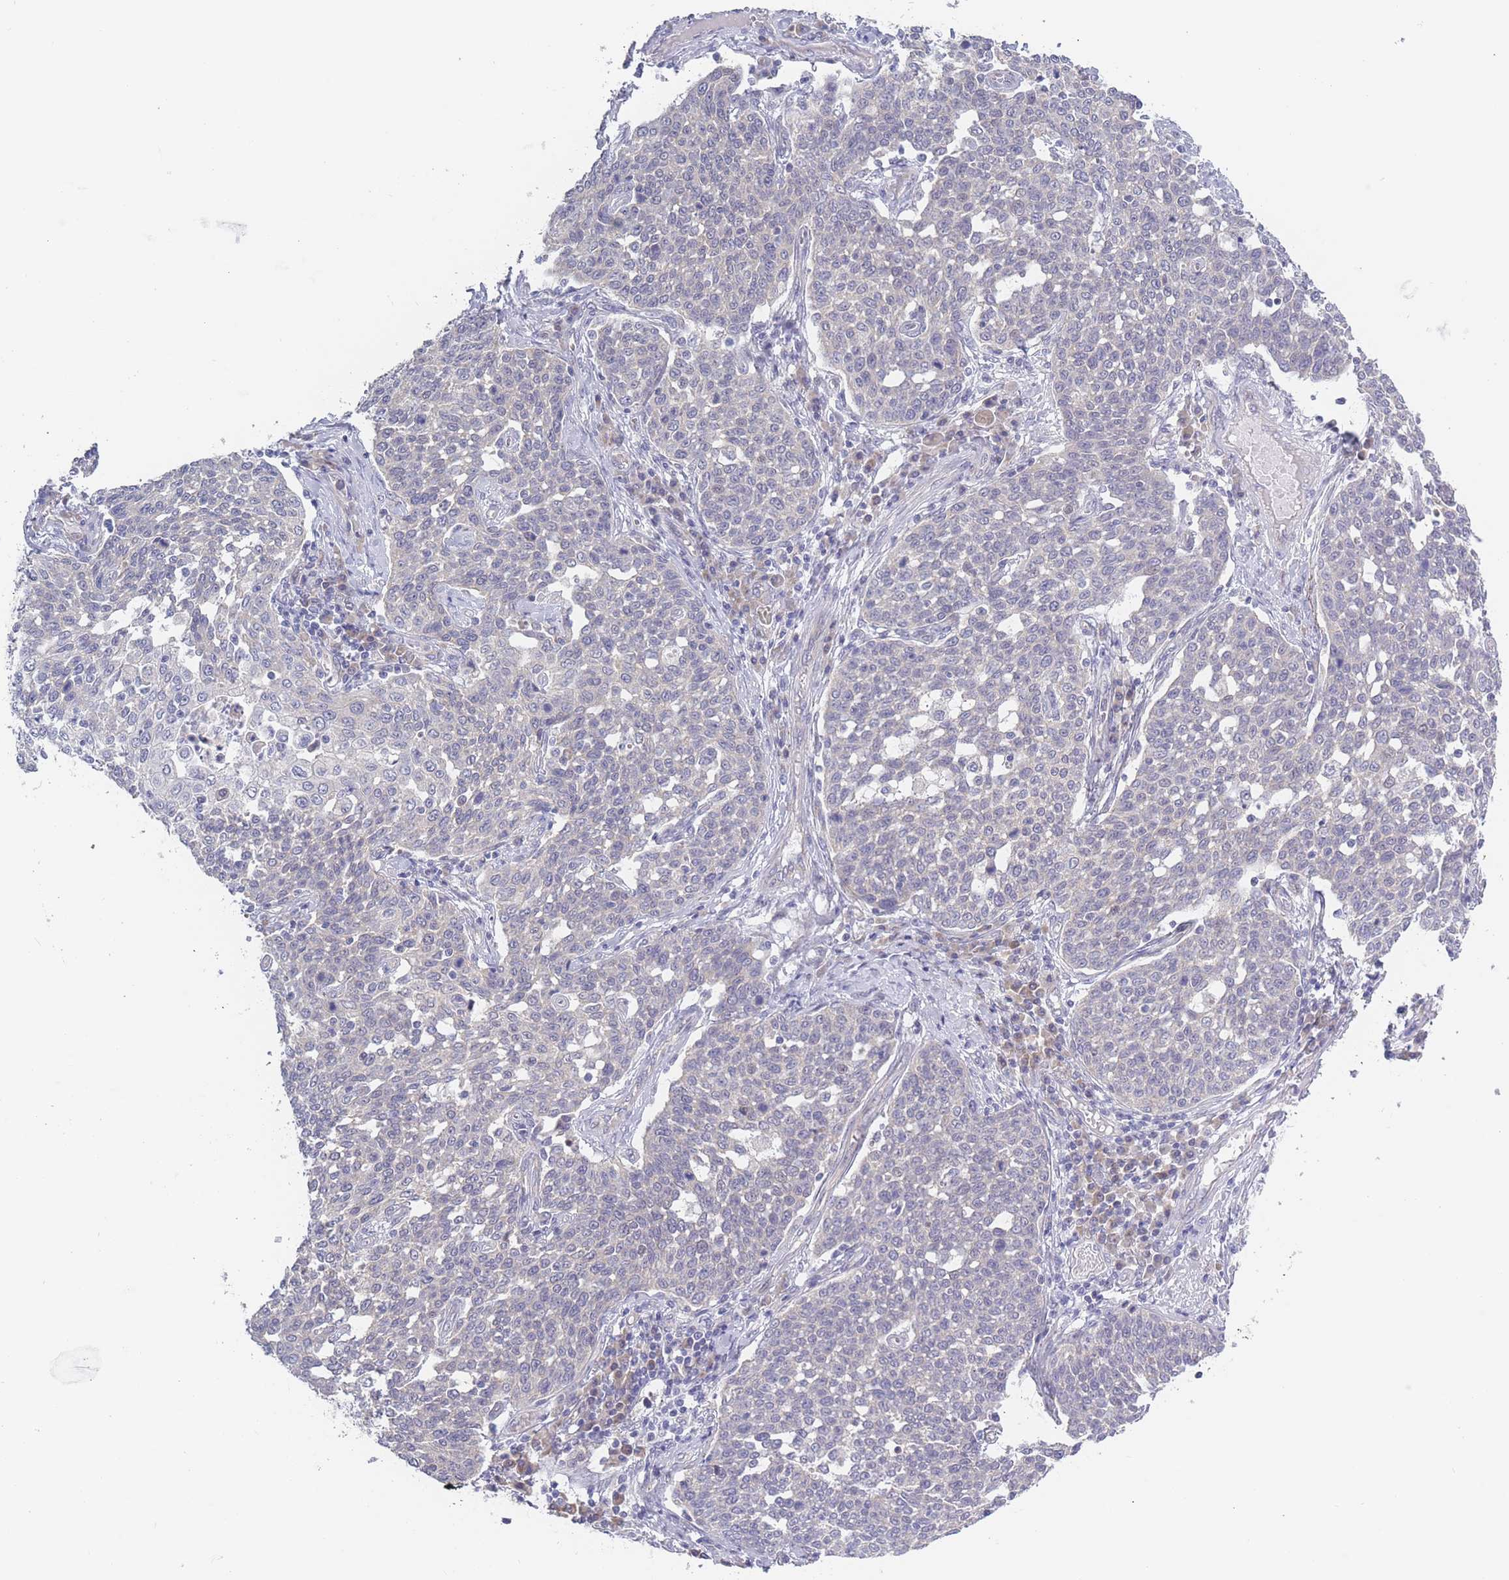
{"staining": {"intensity": "negative", "quantity": "none", "location": "none"}, "tissue": "cervical cancer", "cell_type": "Tumor cells", "image_type": "cancer", "snomed": [{"axis": "morphology", "description": "Squamous cell carcinoma, NOS"}, {"axis": "topography", "description": "Cervix"}], "caption": "Image shows no significant protein positivity in tumor cells of cervical cancer.", "gene": "FAM227B", "patient": {"sex": "female", "age": 34}}